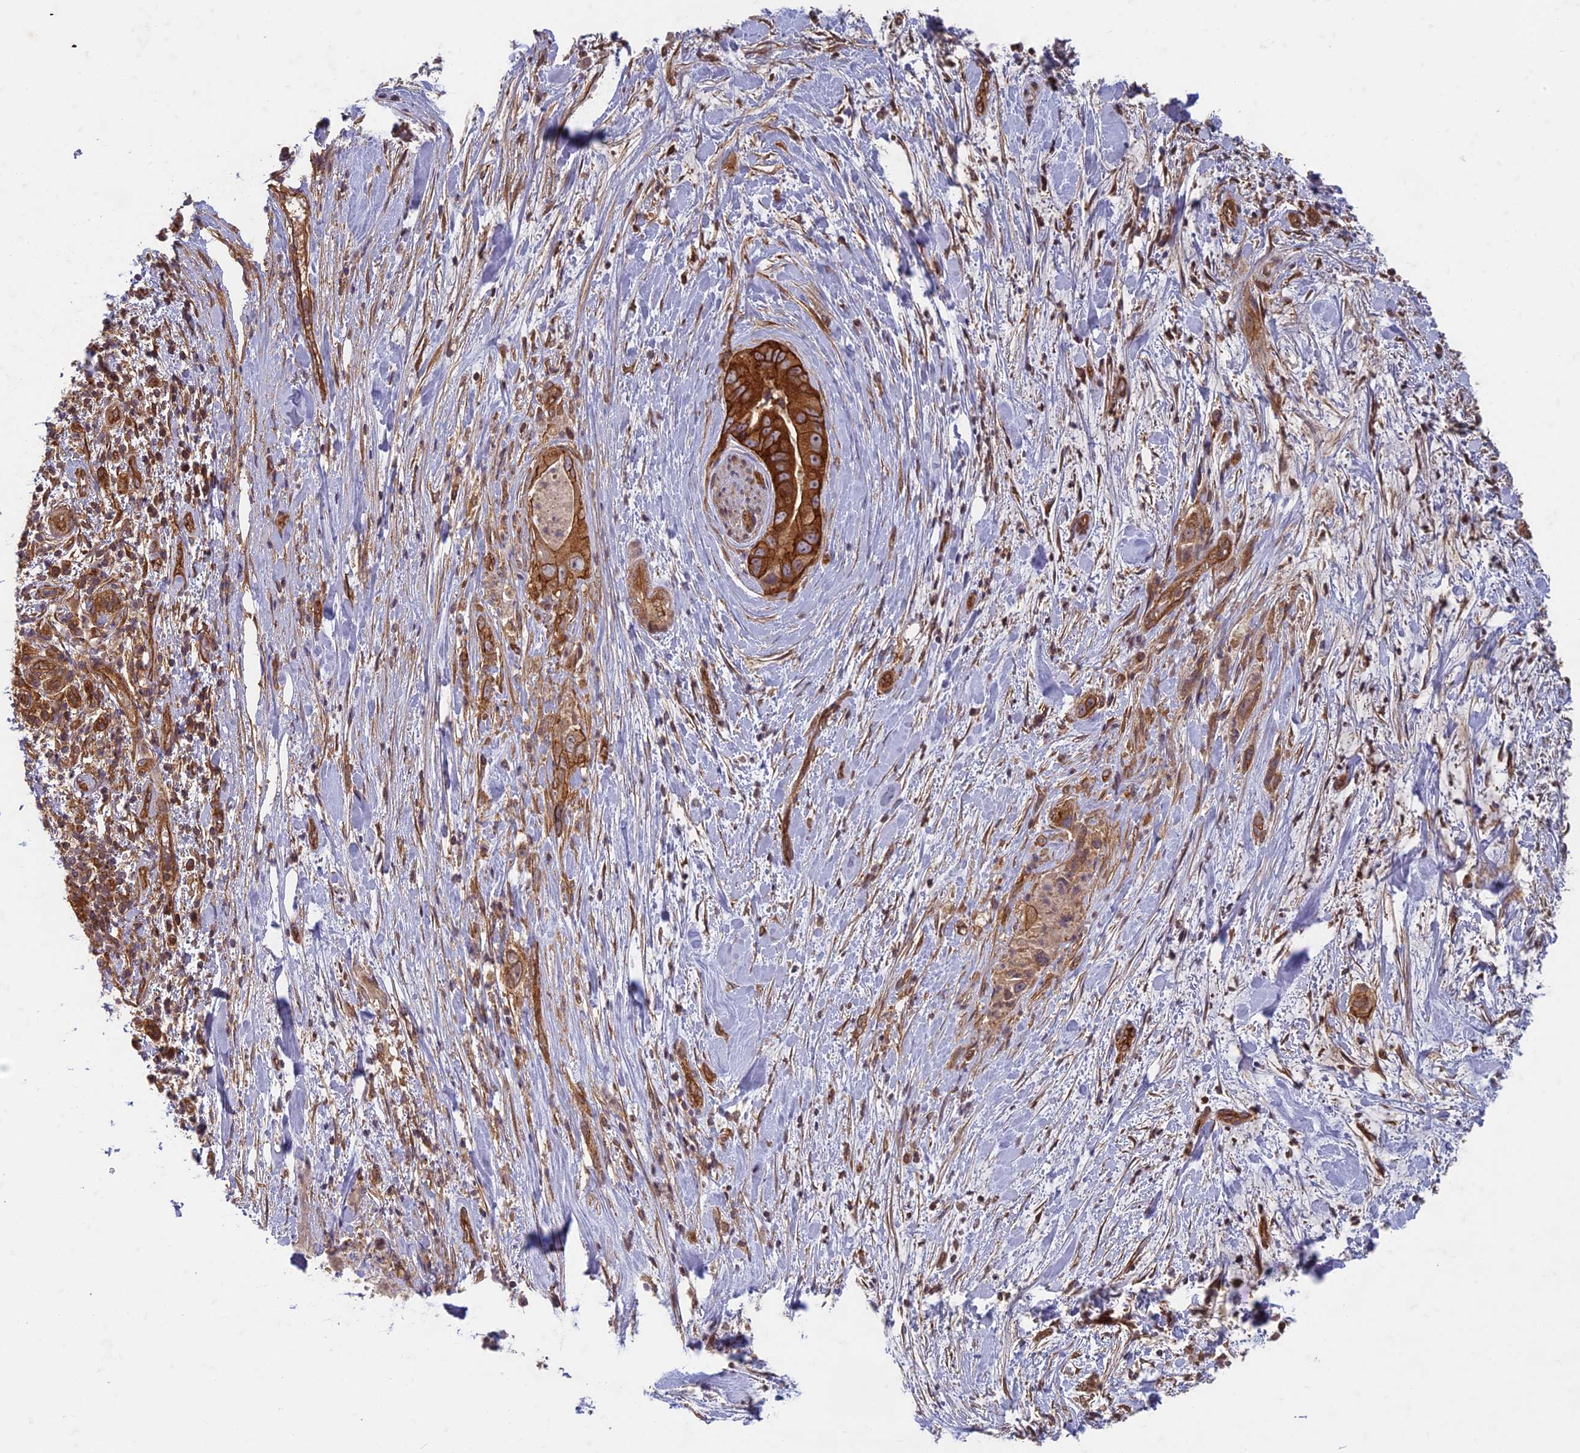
{"staining": {"intensity": "strong", "quantity": ">75%", "location": "cytoplasmic/membranous"}, "tissue": "pancreatic cancer", "cell_type": "Tumor cells", "image_type": "cancer", "snomed": [{"axis": "morphology", "description": "Adenocarcinoma, NOS"}, {"axis": "topography", "description": "Pancreas"}], "caption": "Immunohistochemical staining of human pancreatic adenocarcinoma exhibits strong cytoplasmic/membranous protein staining in about >75% of tumor cells.", "gene": "TCF25", "patient": {"sex": "female", "age": 78}}